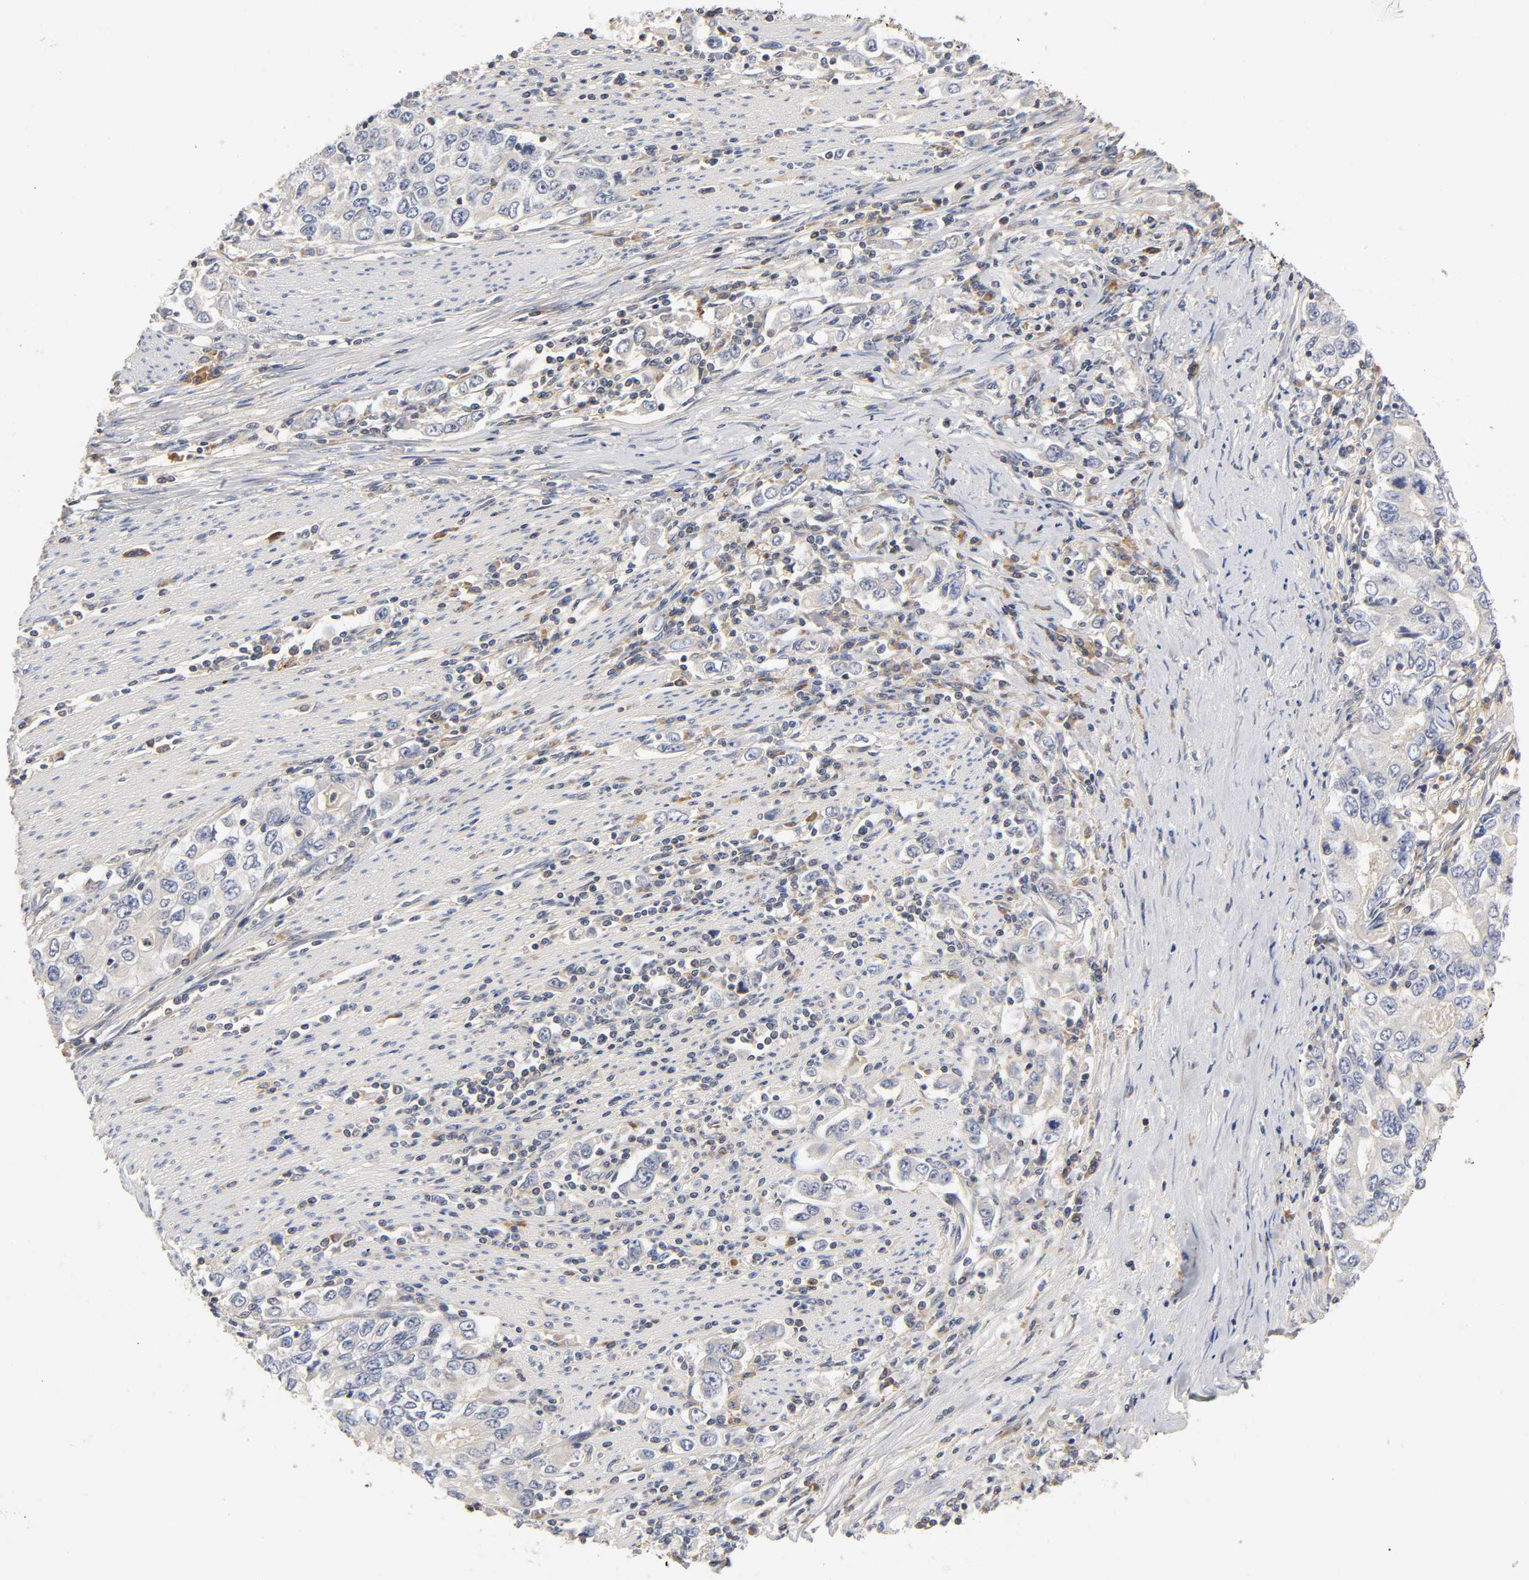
{"staining": {"intensity": "negative", "quantity": "none", "location": "none"}, "tissue": "stomach cancer", "cell_type": "Tumor cells", "image_type": "cancer", "snomed": [{"axis": "morphology", "description": "Adenocarcinoma, NOS"}, {"axis": "topography", "description": "Stomach, lower"}], "caption": "A high-resolution micrograph shows immunohistochemistry staining of adenocarcinoma (stomach), which exhibits no significant positivity in tumor cells.", "gene": "RHOA", "patient": {"sex": "female", "age": 72}}